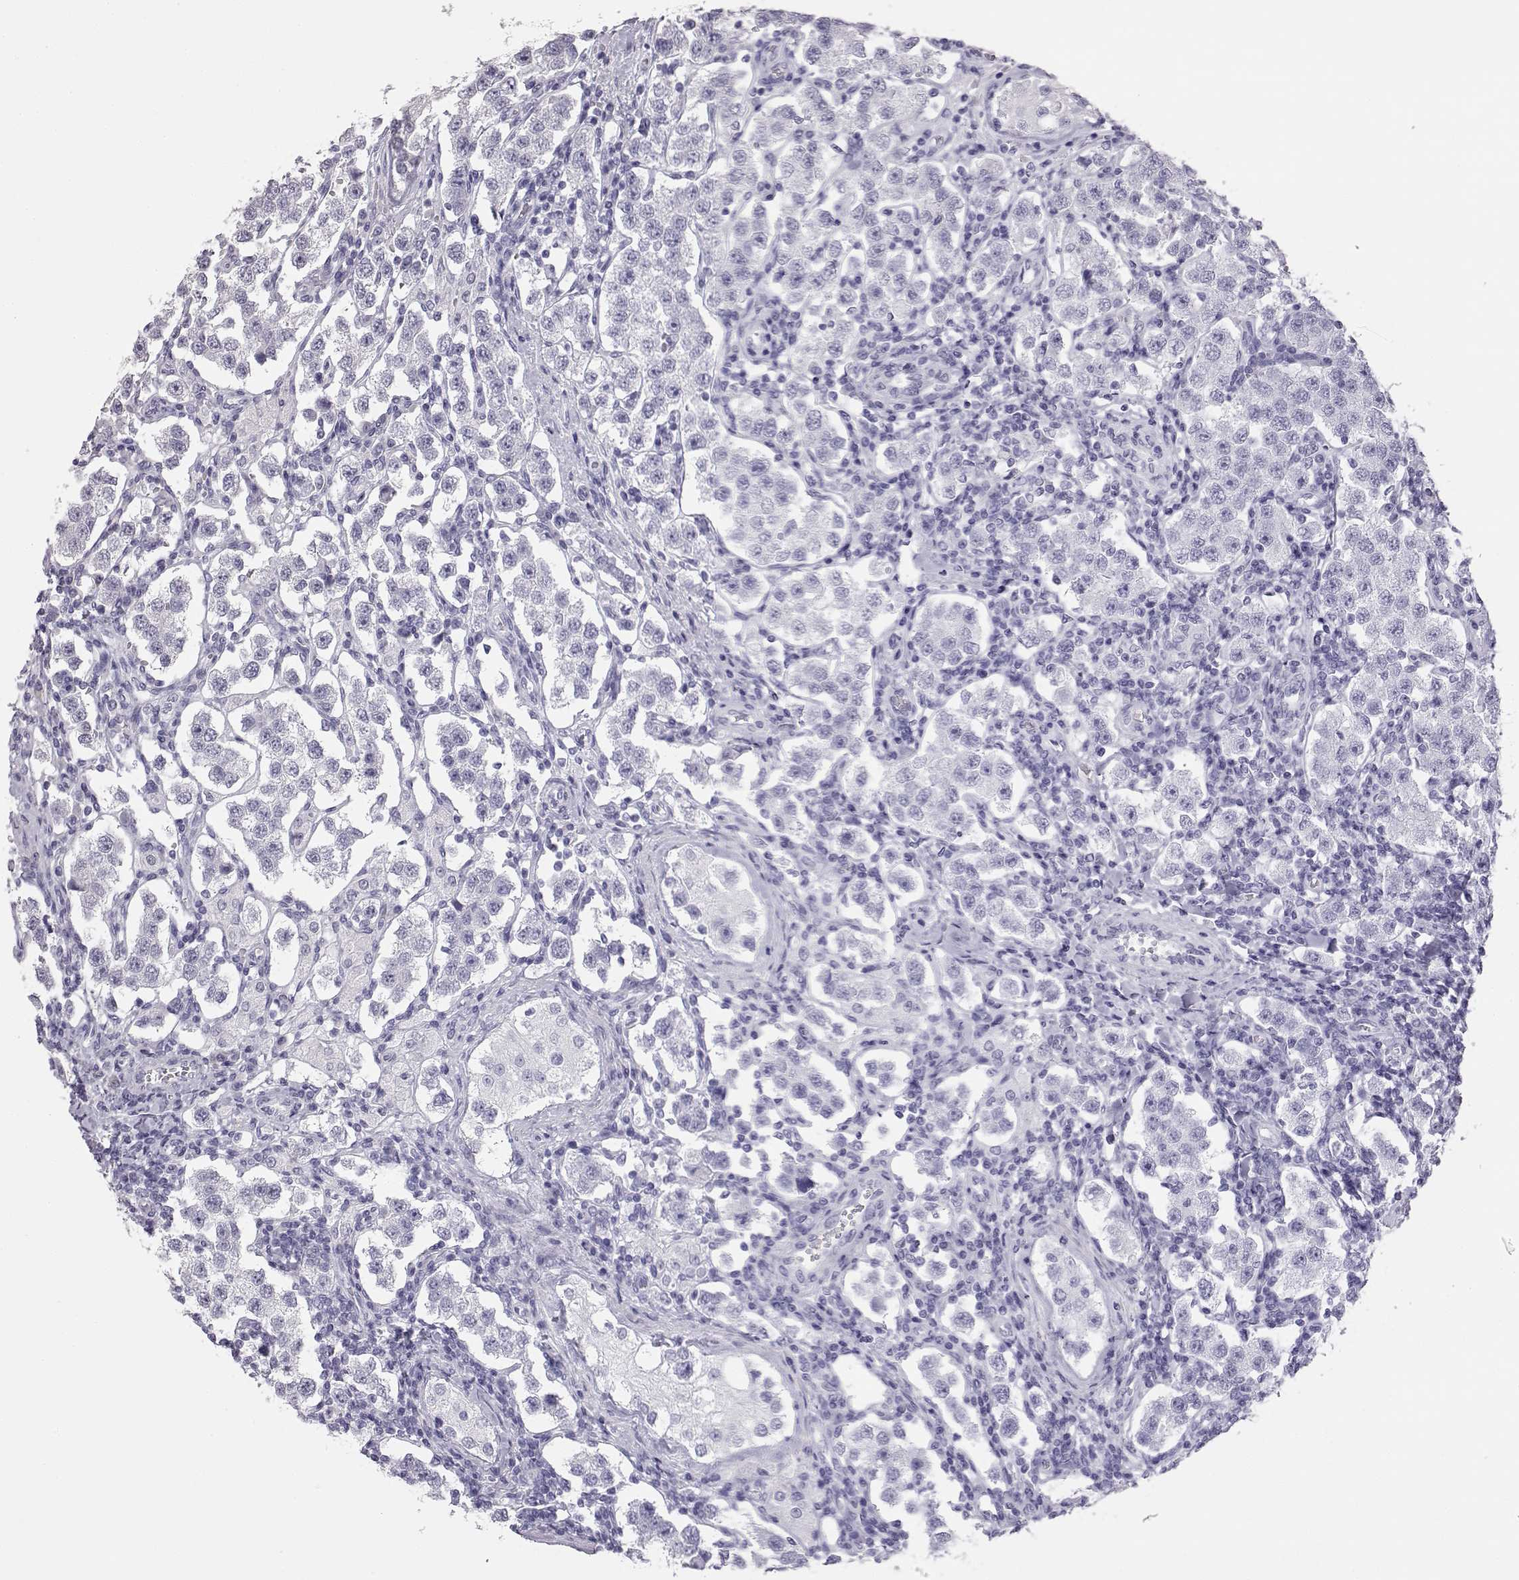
{"staining": {"intensity": "negative", "quantity": "none", "location": "none"}, "tissue": "testis cancer", "cell_type": "Tumor cells", "image_type": "cancer", "snomed": [{"axis": "morphology", "description": "Seminoma, NOS"}, {"axis": "topography", "description": "Testis"}], "caption": "Testis seminoma was stained to show a protein in brown. There is no significant staining in tumor cells.", "gene": "VGF", "patient": {"sex": "male", "age": 37}}